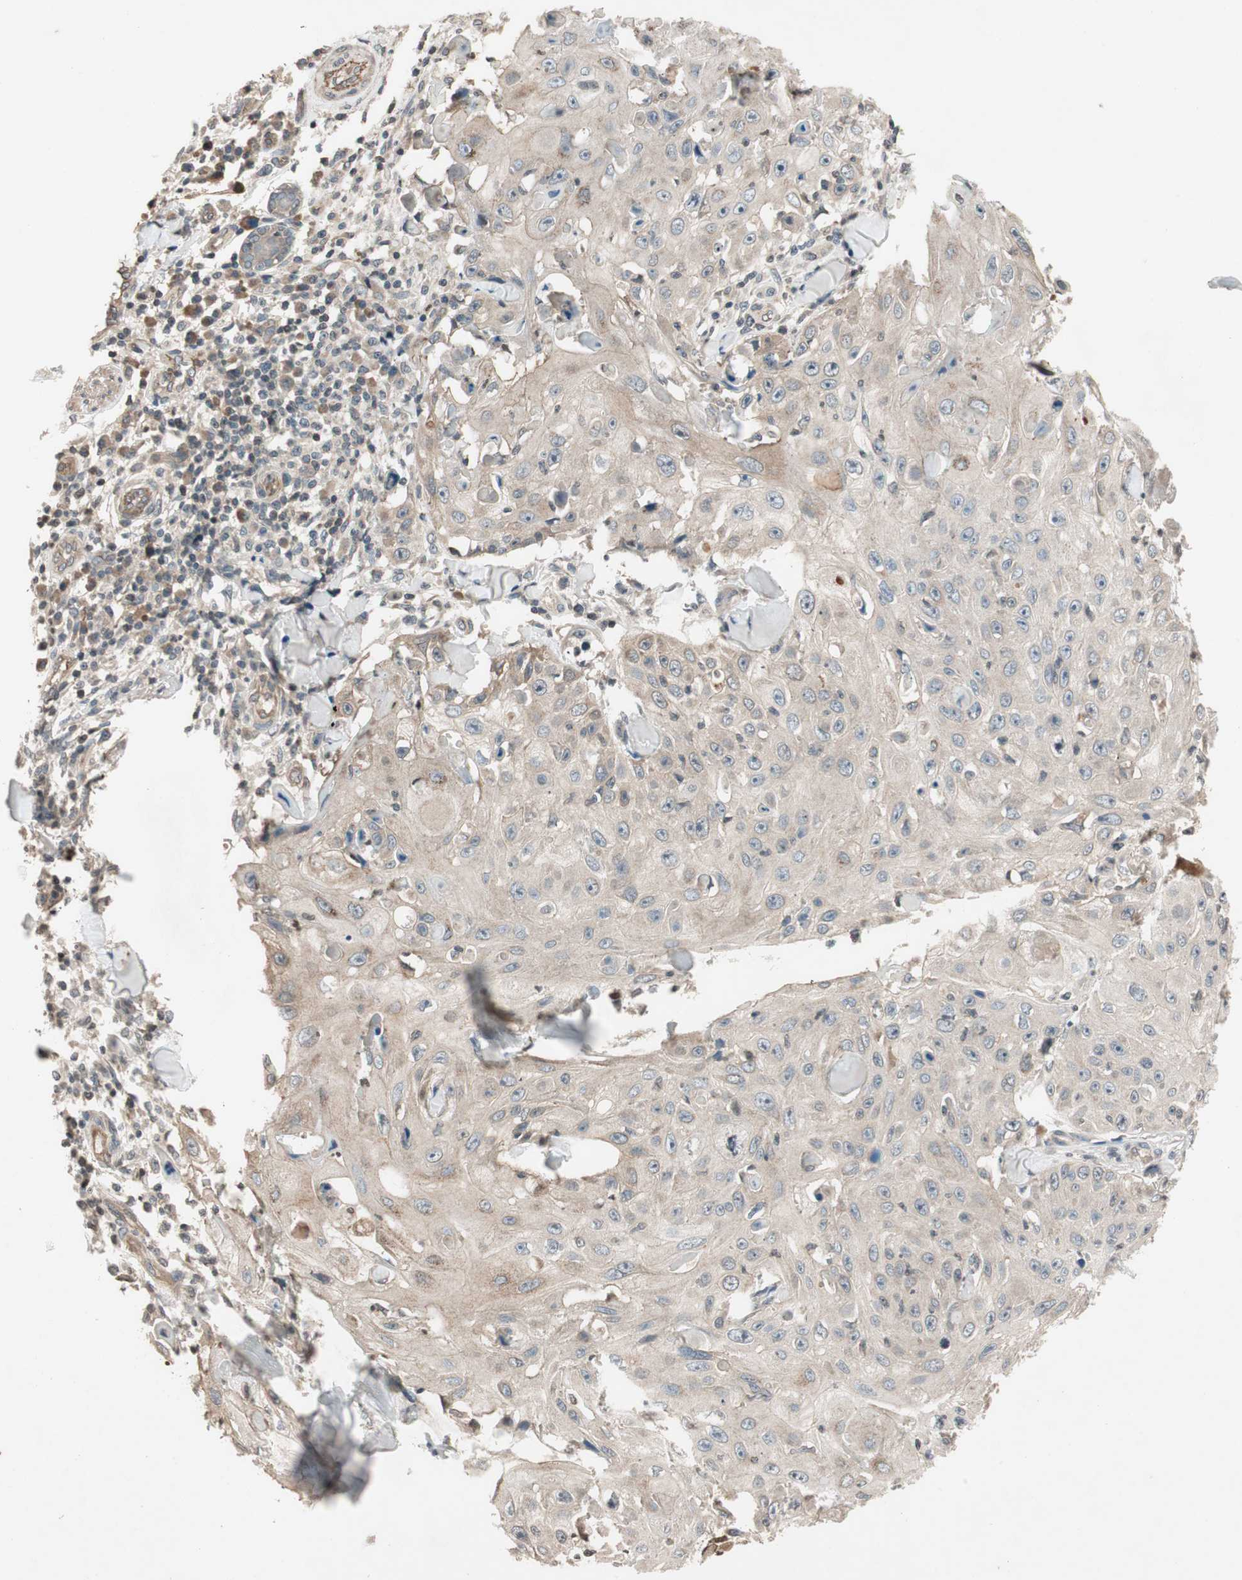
{"staining": {"intensity": "weak", "quantity": ">75%", "location": "cytoplasmic/membranous"}, "tissue": "skin cancer", "cell_type": "Tumor cells", "image_type": "cancer", "snomed": [{"axis": "morphology", "description": "Squamous cell carcinoma, NOS"}, {"axis": "topography", "description": "Skin"}], "caption": "Immunohistochemical staining of human skin cancer (squamous cell carcinoma) demonstrates weak cytoplasmic/membranous protein positivity in about >75% of tumor cells.", "gene": "GCLM", "patient": {"sex": "male", "age": 86}}